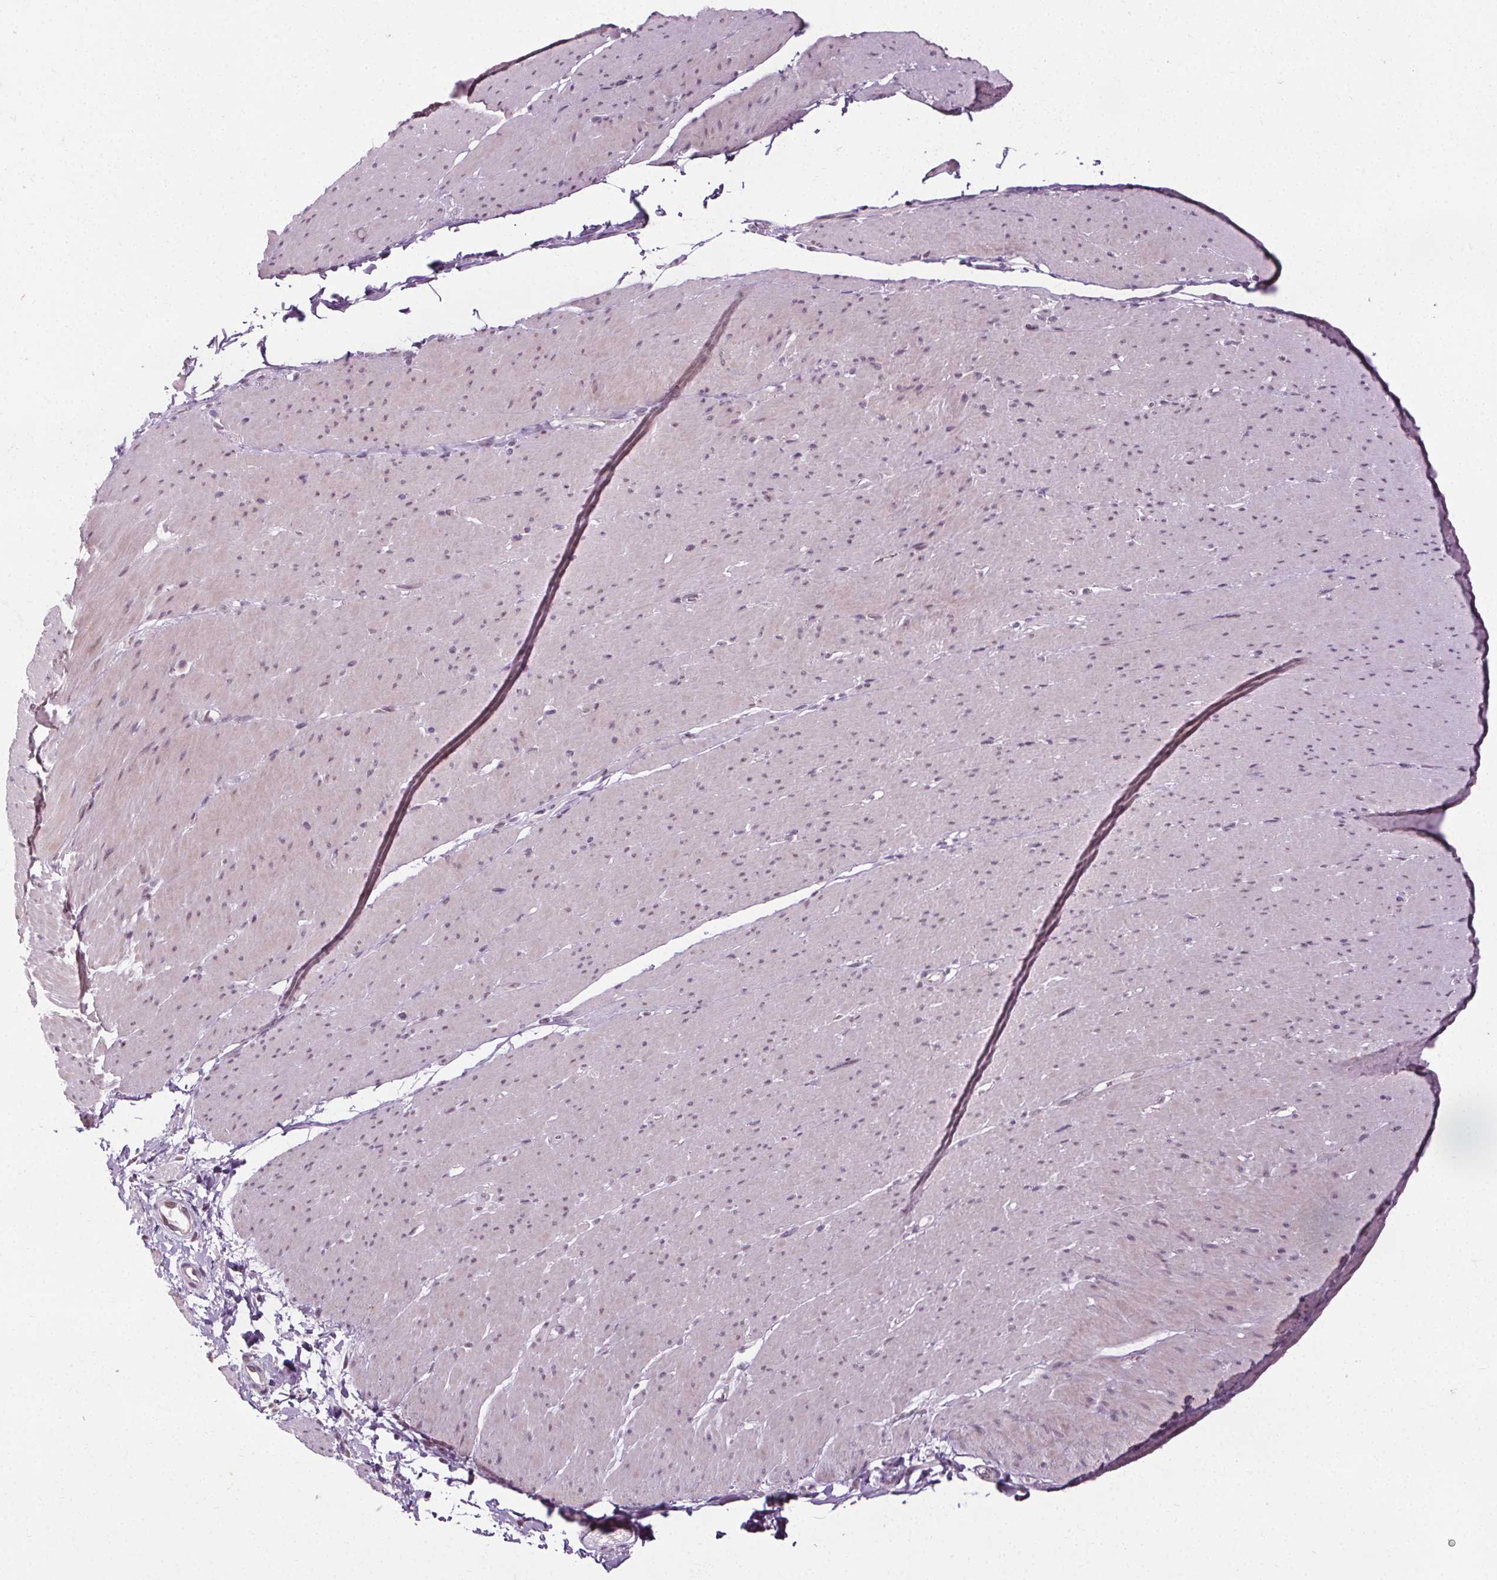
{"staining": {"intensity": "negative", "quantity": "none", "location": "none"}, "tissue": "smooth muscle", "cell_type": "Smooth muscle cells", "image_type": "normal", "snomed": [{"axis": "morphology", "description": "Normal tissue, NOS"}, {"axis": "topography", "description": "Smooth muscle"}, {"axis": "topography", "description": "Rectum"}], "caption": "Smooth muscle cells show no significant expression in unremarkable smooth muscle. (DAB (3,3'-diaminobenzidine) IHC with hematoxylin counter stain).", "gene": "CEBPA", "patient": {"sex": "male", "age": 53}}